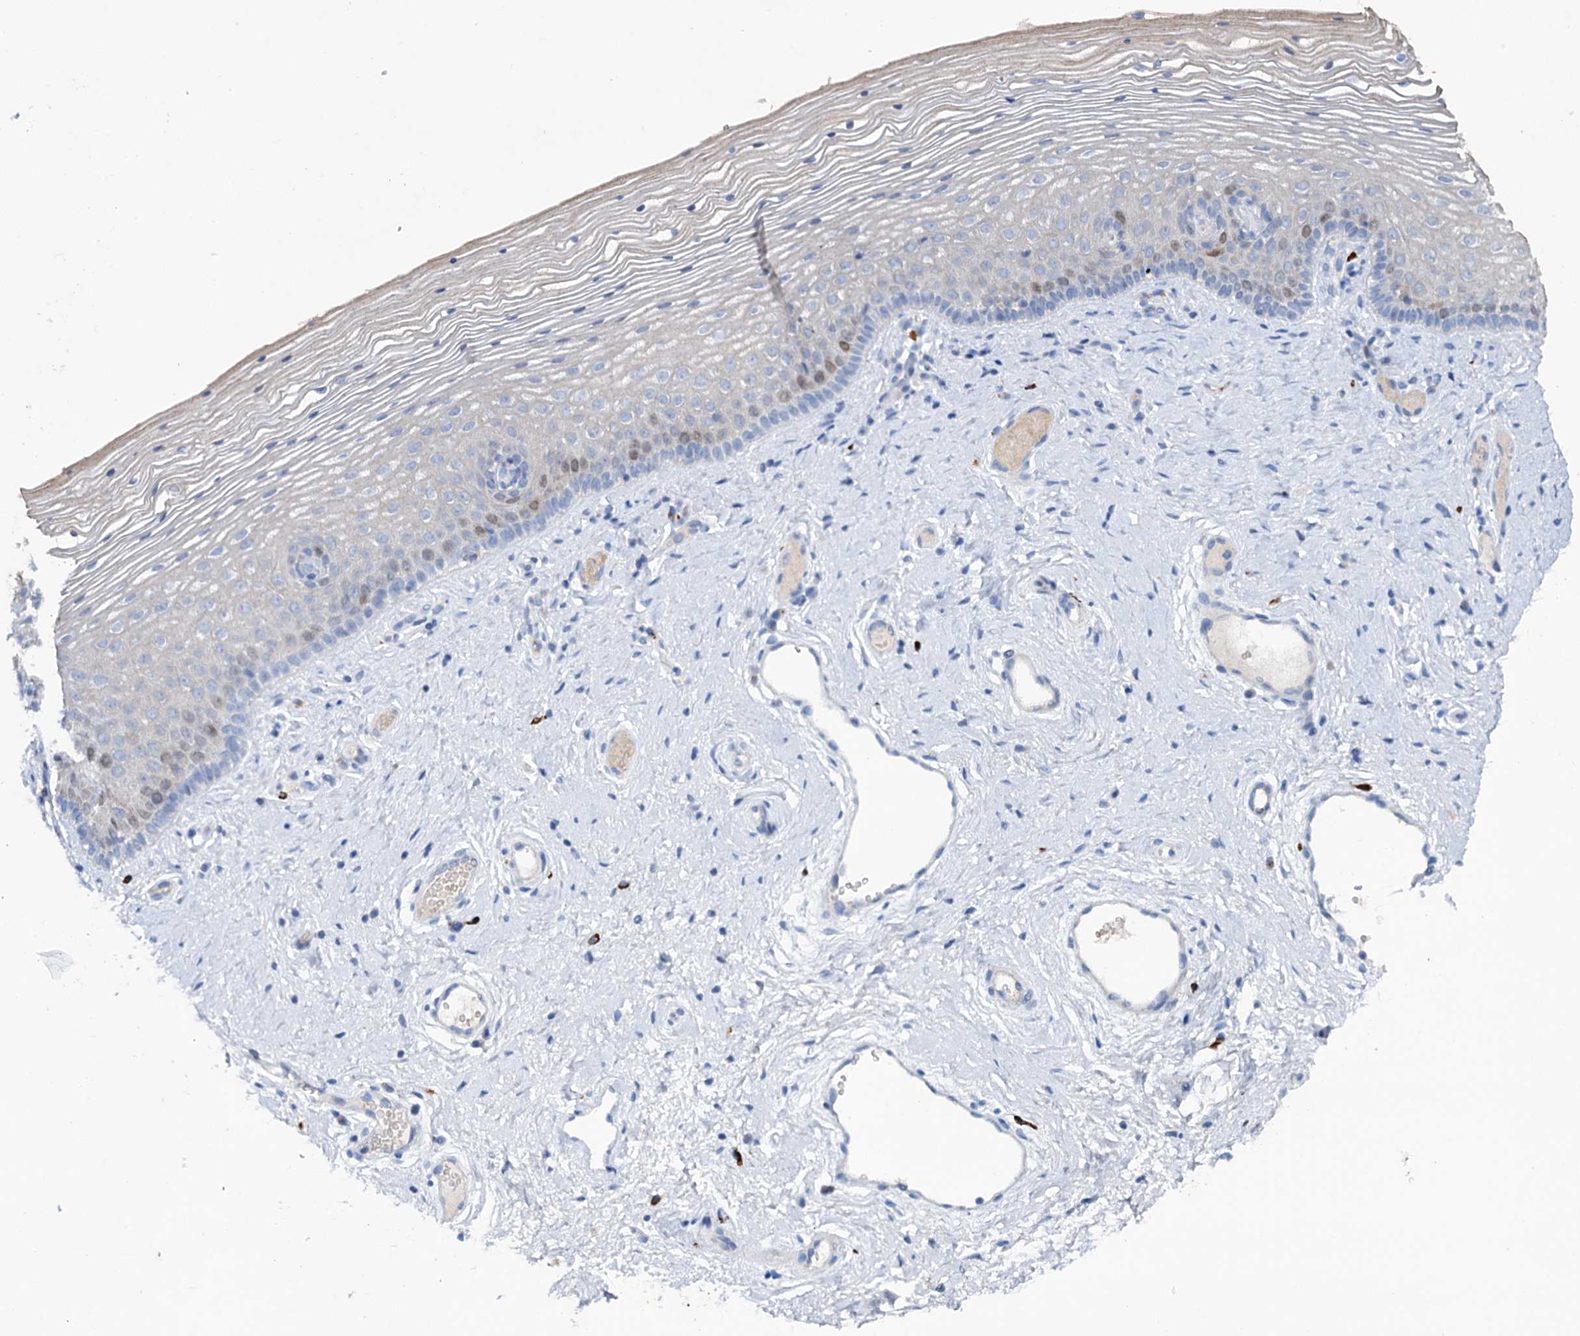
{"staining": {"intensity": "weak", "quantity": "<25%", "location": "nuclear"}, "tissue": "vagina", "cell_type": "Squamous epithelial cells", "image_type": "normal", "snomed": [{"axis": "morphology", "description": "Normal tissue, NOS"}, {"axis": "topography", "description": "Vagina"}], "caption": "Vagina stained for a protein using IHC shows no expression squamous epithelial cells.", "gene": "FAM111B", "patient": {"sex": "female", "age": 46}}